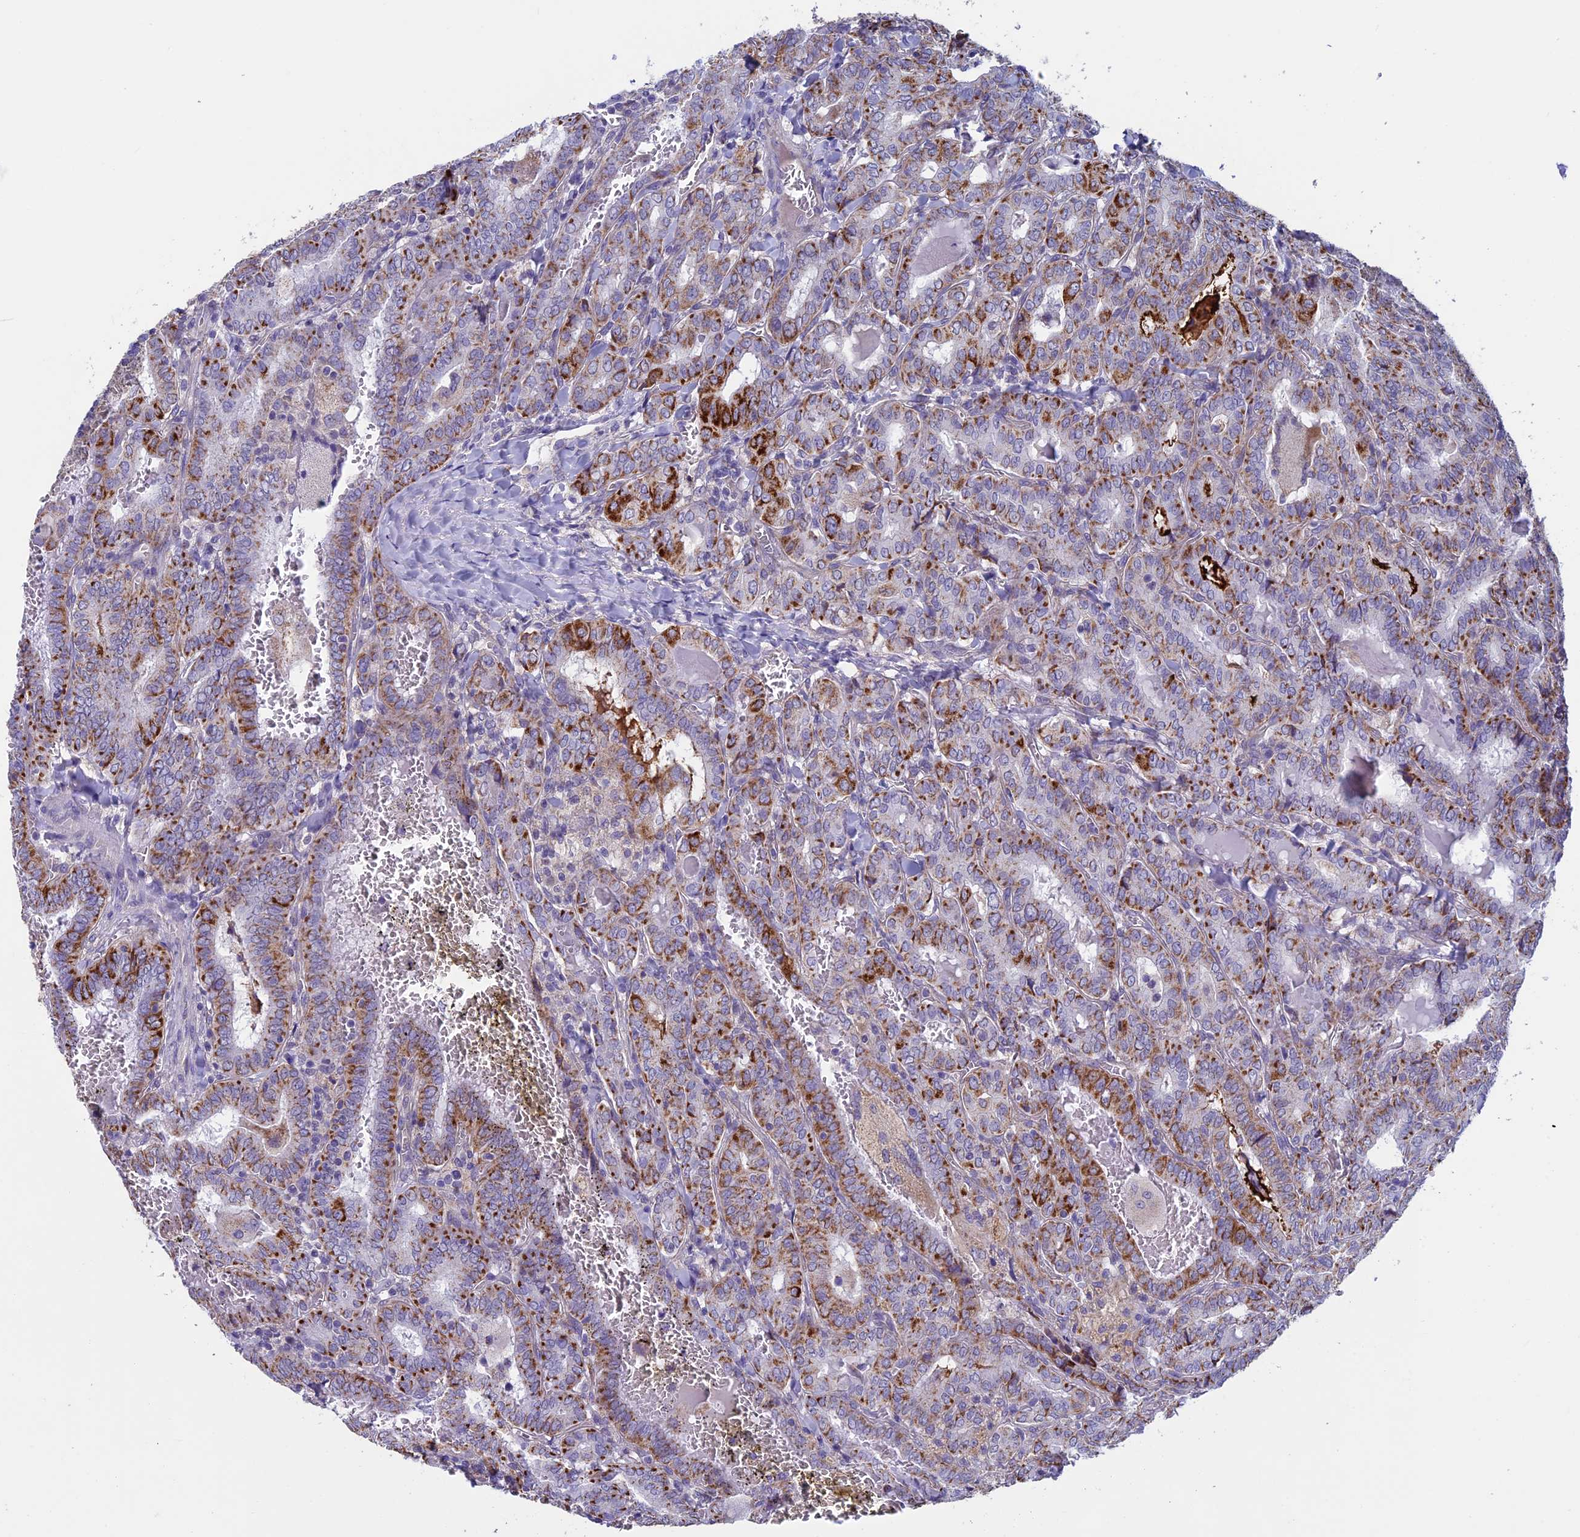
{"staining": {"intensity": "strong", "quantity": "25%-75%", "location": "cytoplasmic/membranous"}, "tissue": "thyroid cancer", "cell_type": "Tumor cells", "image_type": "cancer", "snomed": [{"axis": "morphology", "description": "Papillary adenocarcinoma, NOS"}, {"axis": "topography", "description": "Thyroid gland"}], "caption": "The micrograph shows a brown stain indicating the presence of a protein in the cytoplasmic/membranous of tumor cells in papillary adenocarcinoma (thyroid).", "gene": "MFSD12", "patient": {"sex": "female", "age": 72}}